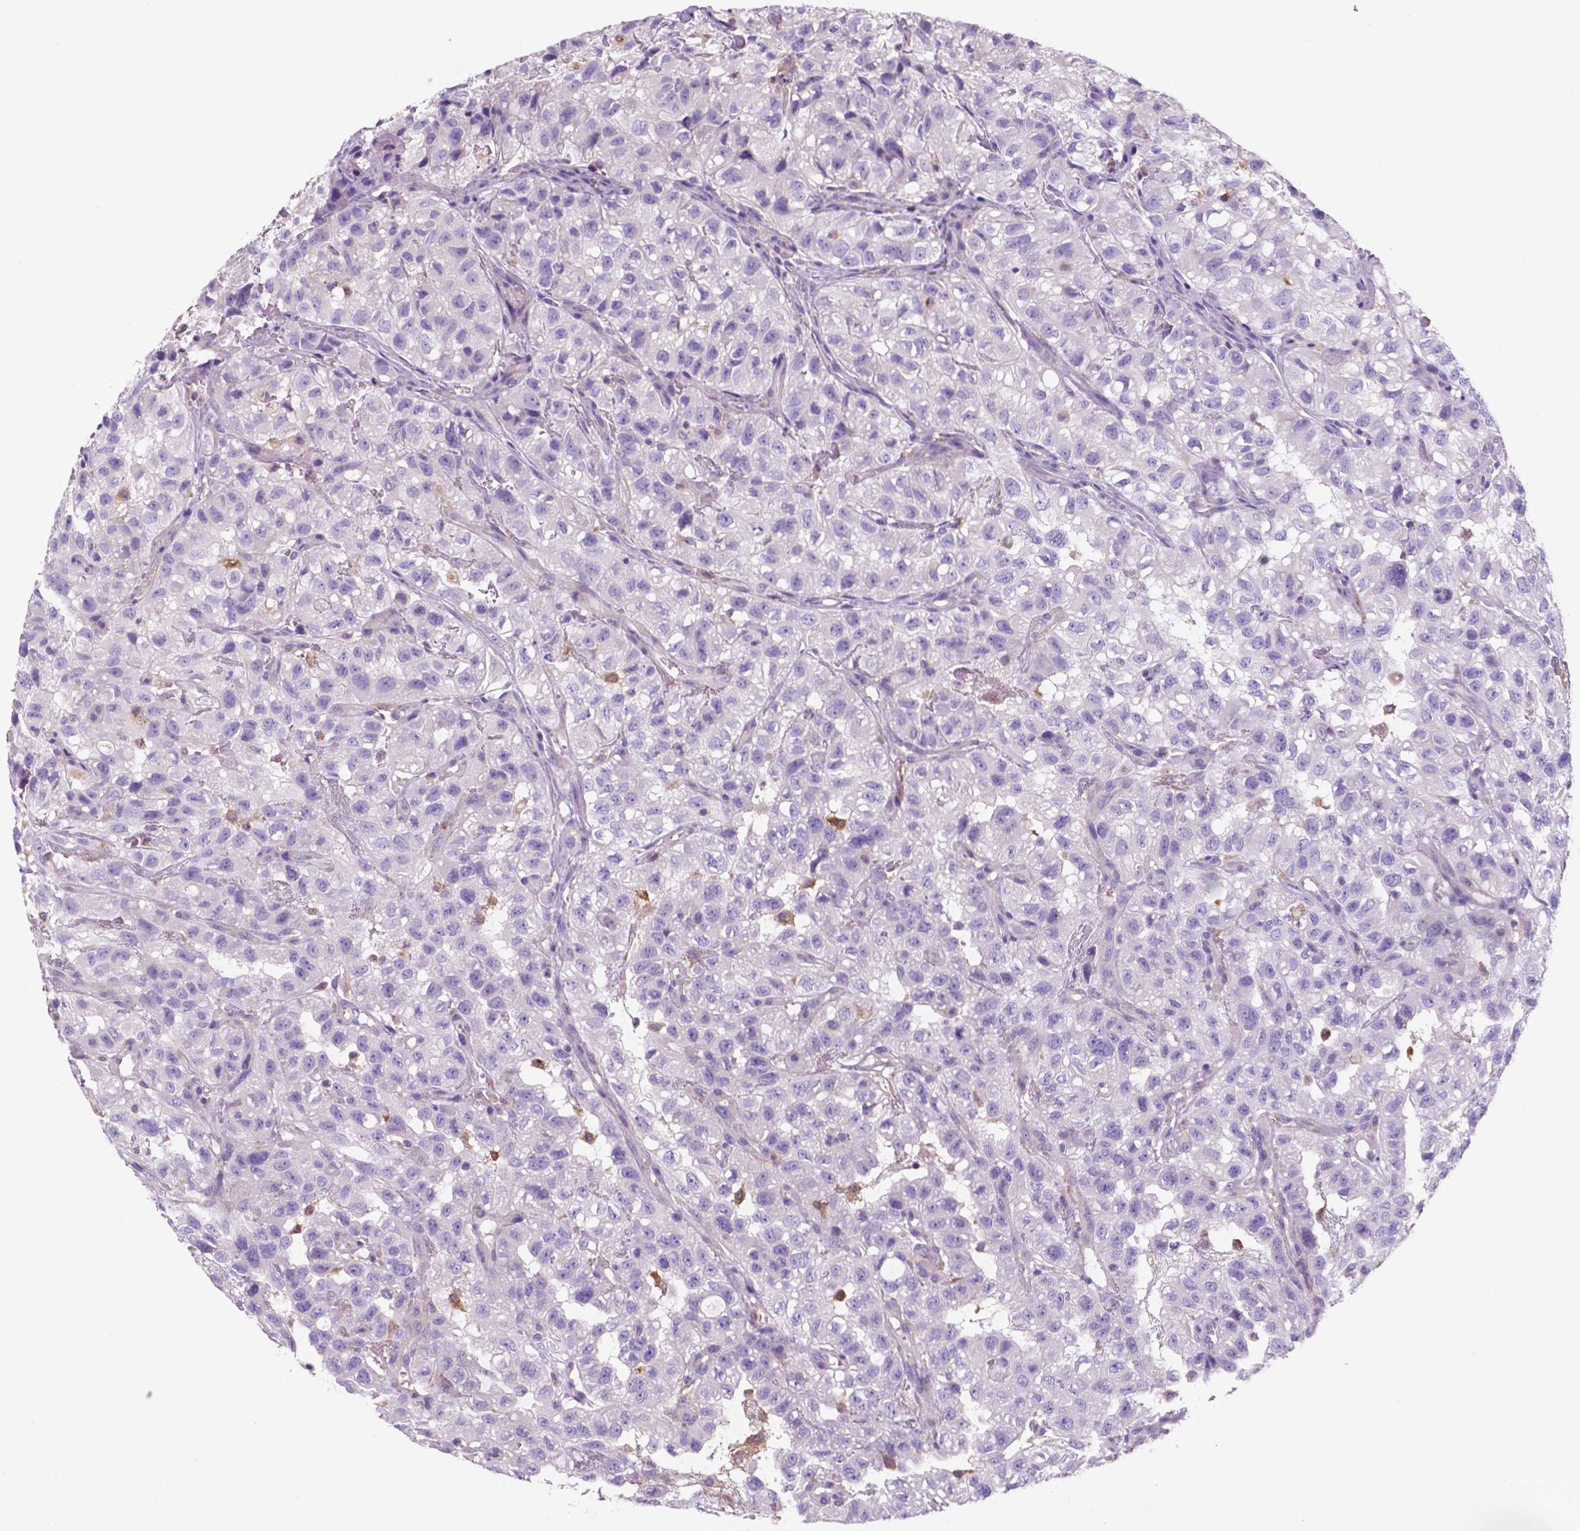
{"staining": {"intensity": "negative", "quantity": "none", "location": "none"}, "tissue": "renal cancer", "cell_type": "Tumor cells", "image_type": "cancer", "snomed": [{"axis": "morphology", "description": "Adenocarcinoma, NOS"}, {"axis": "topography", "description": "Kidney"}], "caption": "IHC photomicrograph of renal cancer (adenocarcinoma) stained for a protein (brown), which reveals no positivity in tumor cells. (Stains: DAB (3,3'-diaminobenzidine) IHC with hematoxylin counter stain, Microscopy: brightfield microscopy at high magnification).", "gene": "MKRN2OS", "patient": {"sex": "male", "age": 64}}